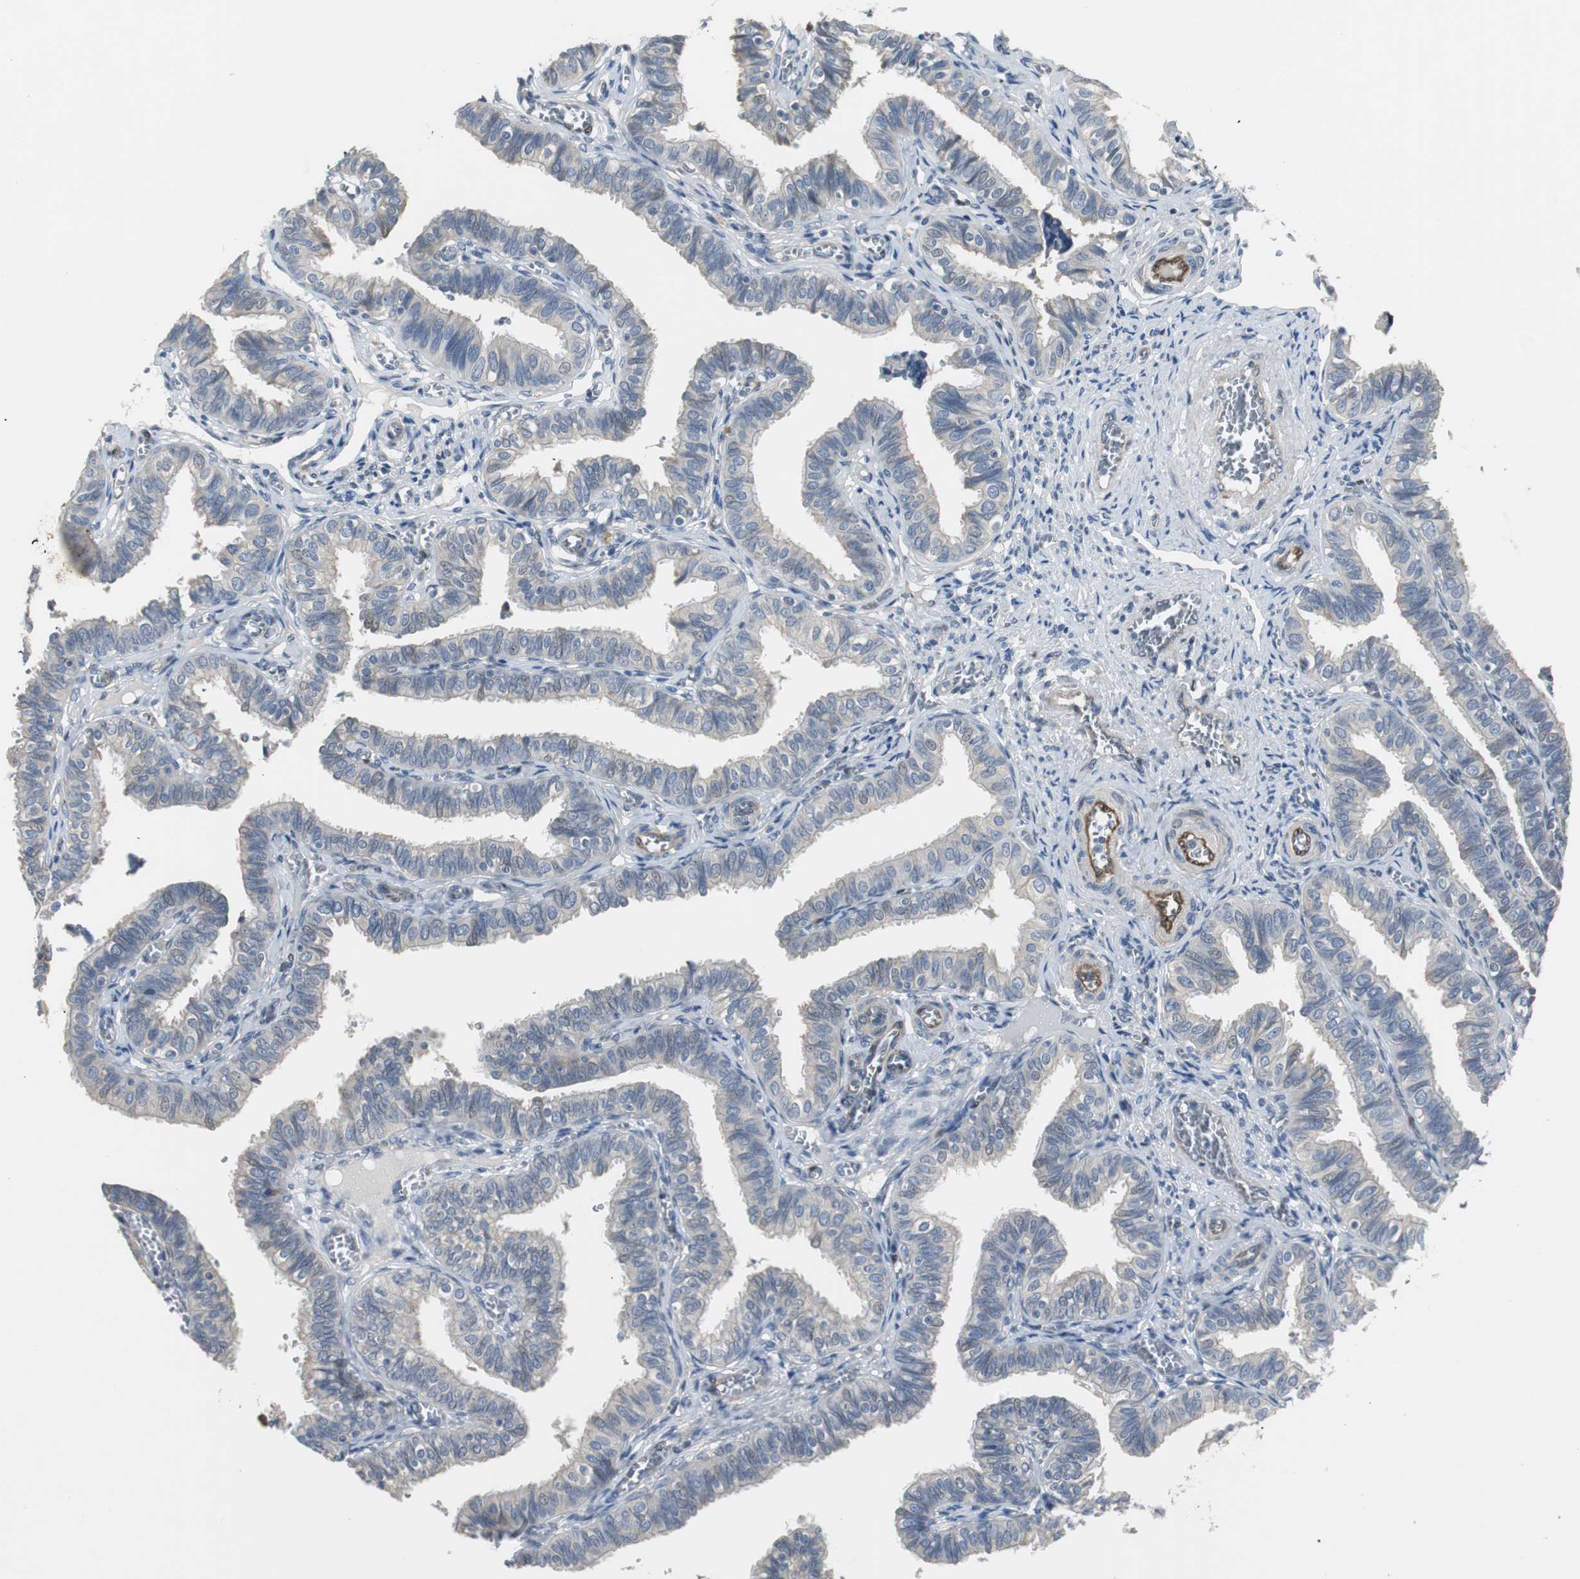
{"staining": {"intensity": "weak", "quantity": "25%-75%", "location": "cytoplasmic/membranous"}, "tissue": "fallopian tube", "cell_type": "Glandular cells", "image_type": "normal", "snomed": [{"axis": "morphology", "description": "Normal tissue, NOS"}, {"axis": "topography", "description": "Fallopian tube"}], "caption": "Immunohistochemistry of unremarkable human fallopian tube shows low levels of weak cytoplasmic/membranous expression in approximately 25%-75% of glandular cells.", "gene": "FHL2", "patient": {"sex": "female", "age": 46}}